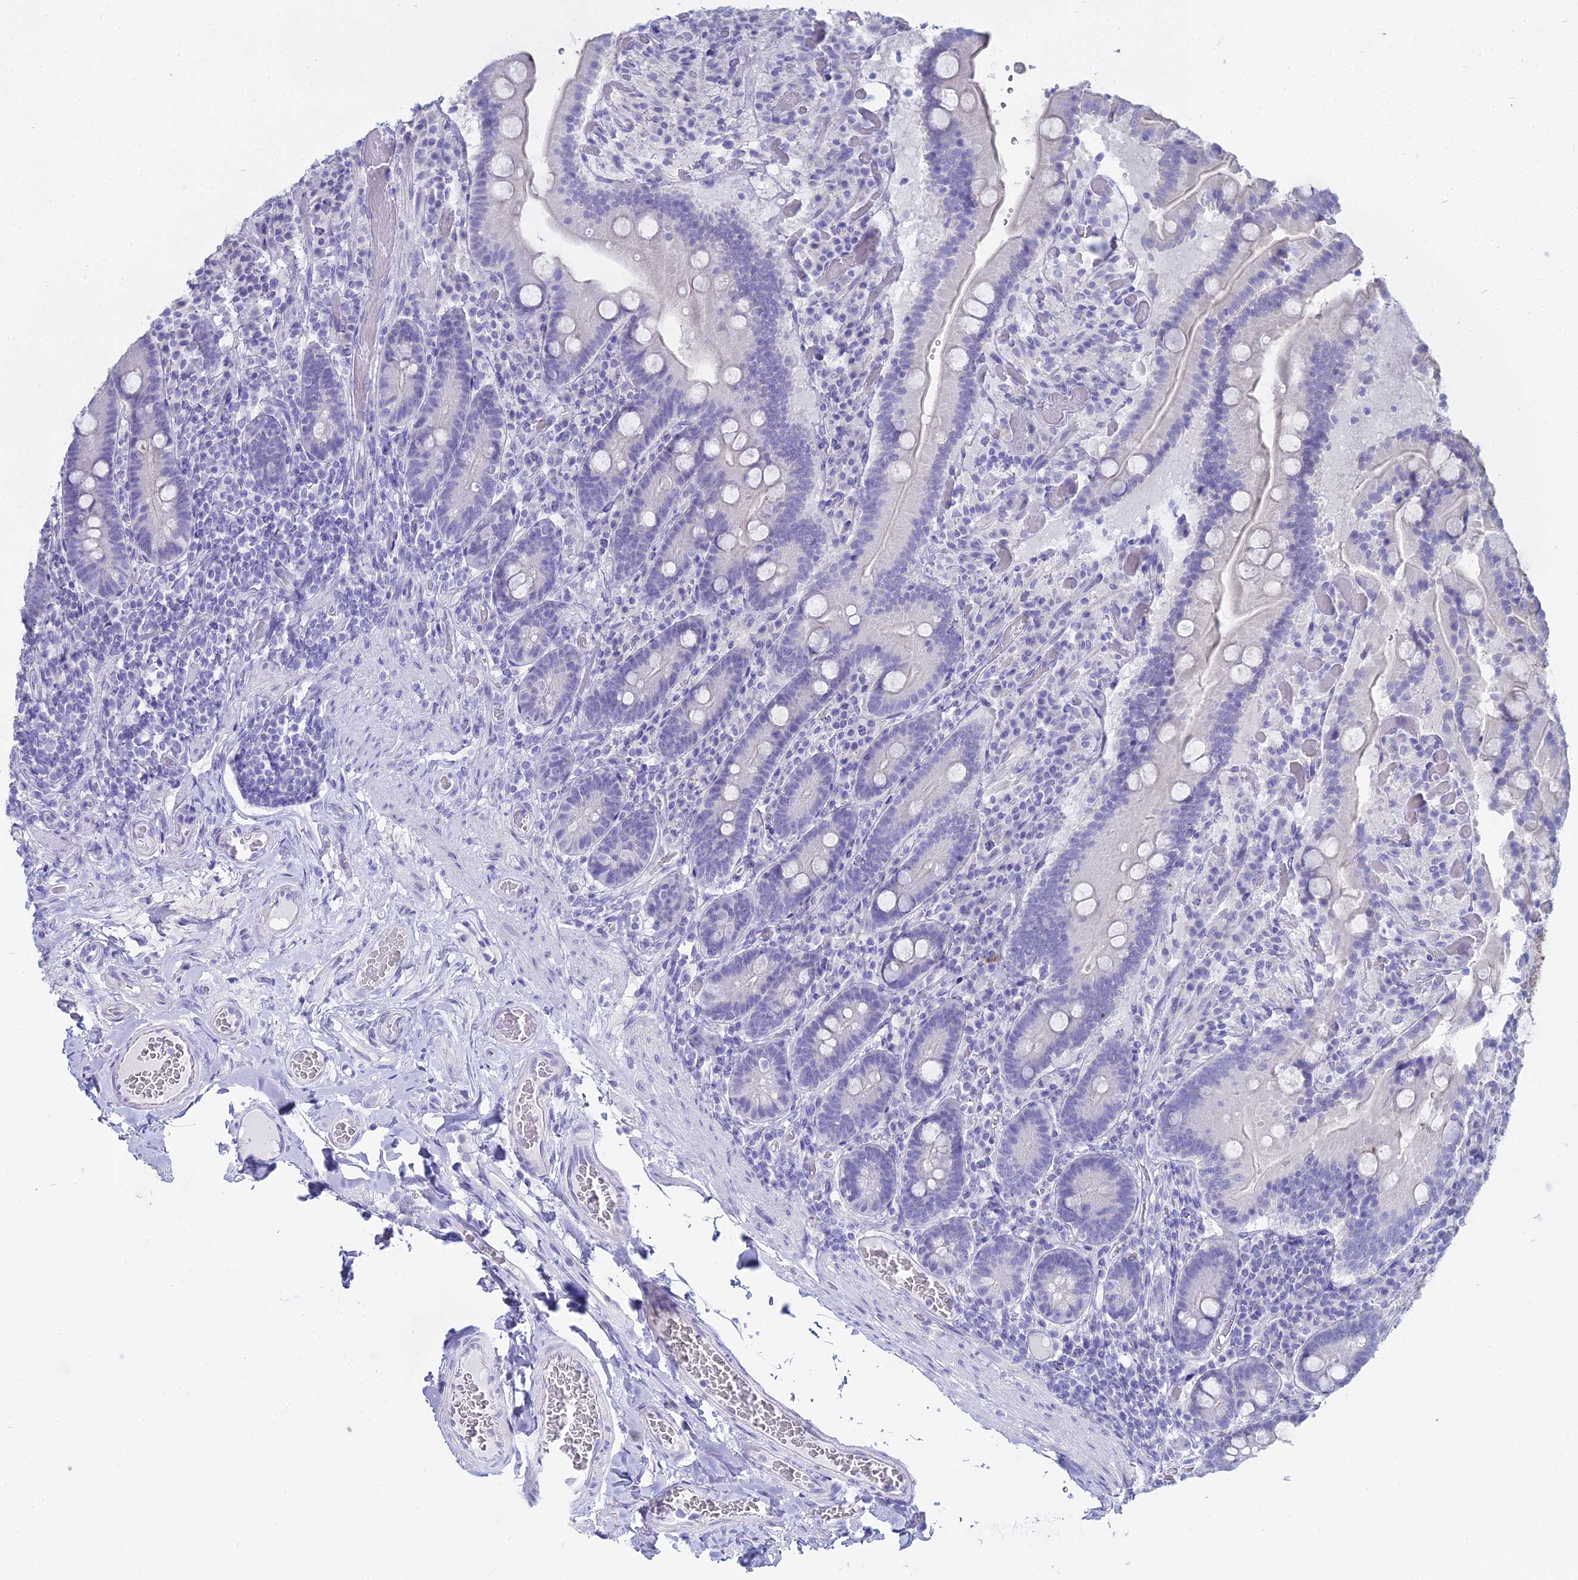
{"staining": {"intensity": "negative", "quantity": "none", "location": "none"}, "tissue": "duodenum", "cell_type": "Glandular cells", "image_type": "normal", "snomed": [{"axis": "morphology", "description": "Normal tissue, NOS"}, {"axis": "topography", "description": "Duodenum"}], "caption": "IHC micrograph of benign duodenum: duodenum stained with DAB exhibits no significant protein positivity in glandular cells.", "gene": "S100A7", "patient": {"sex": "female", "age": 62}}